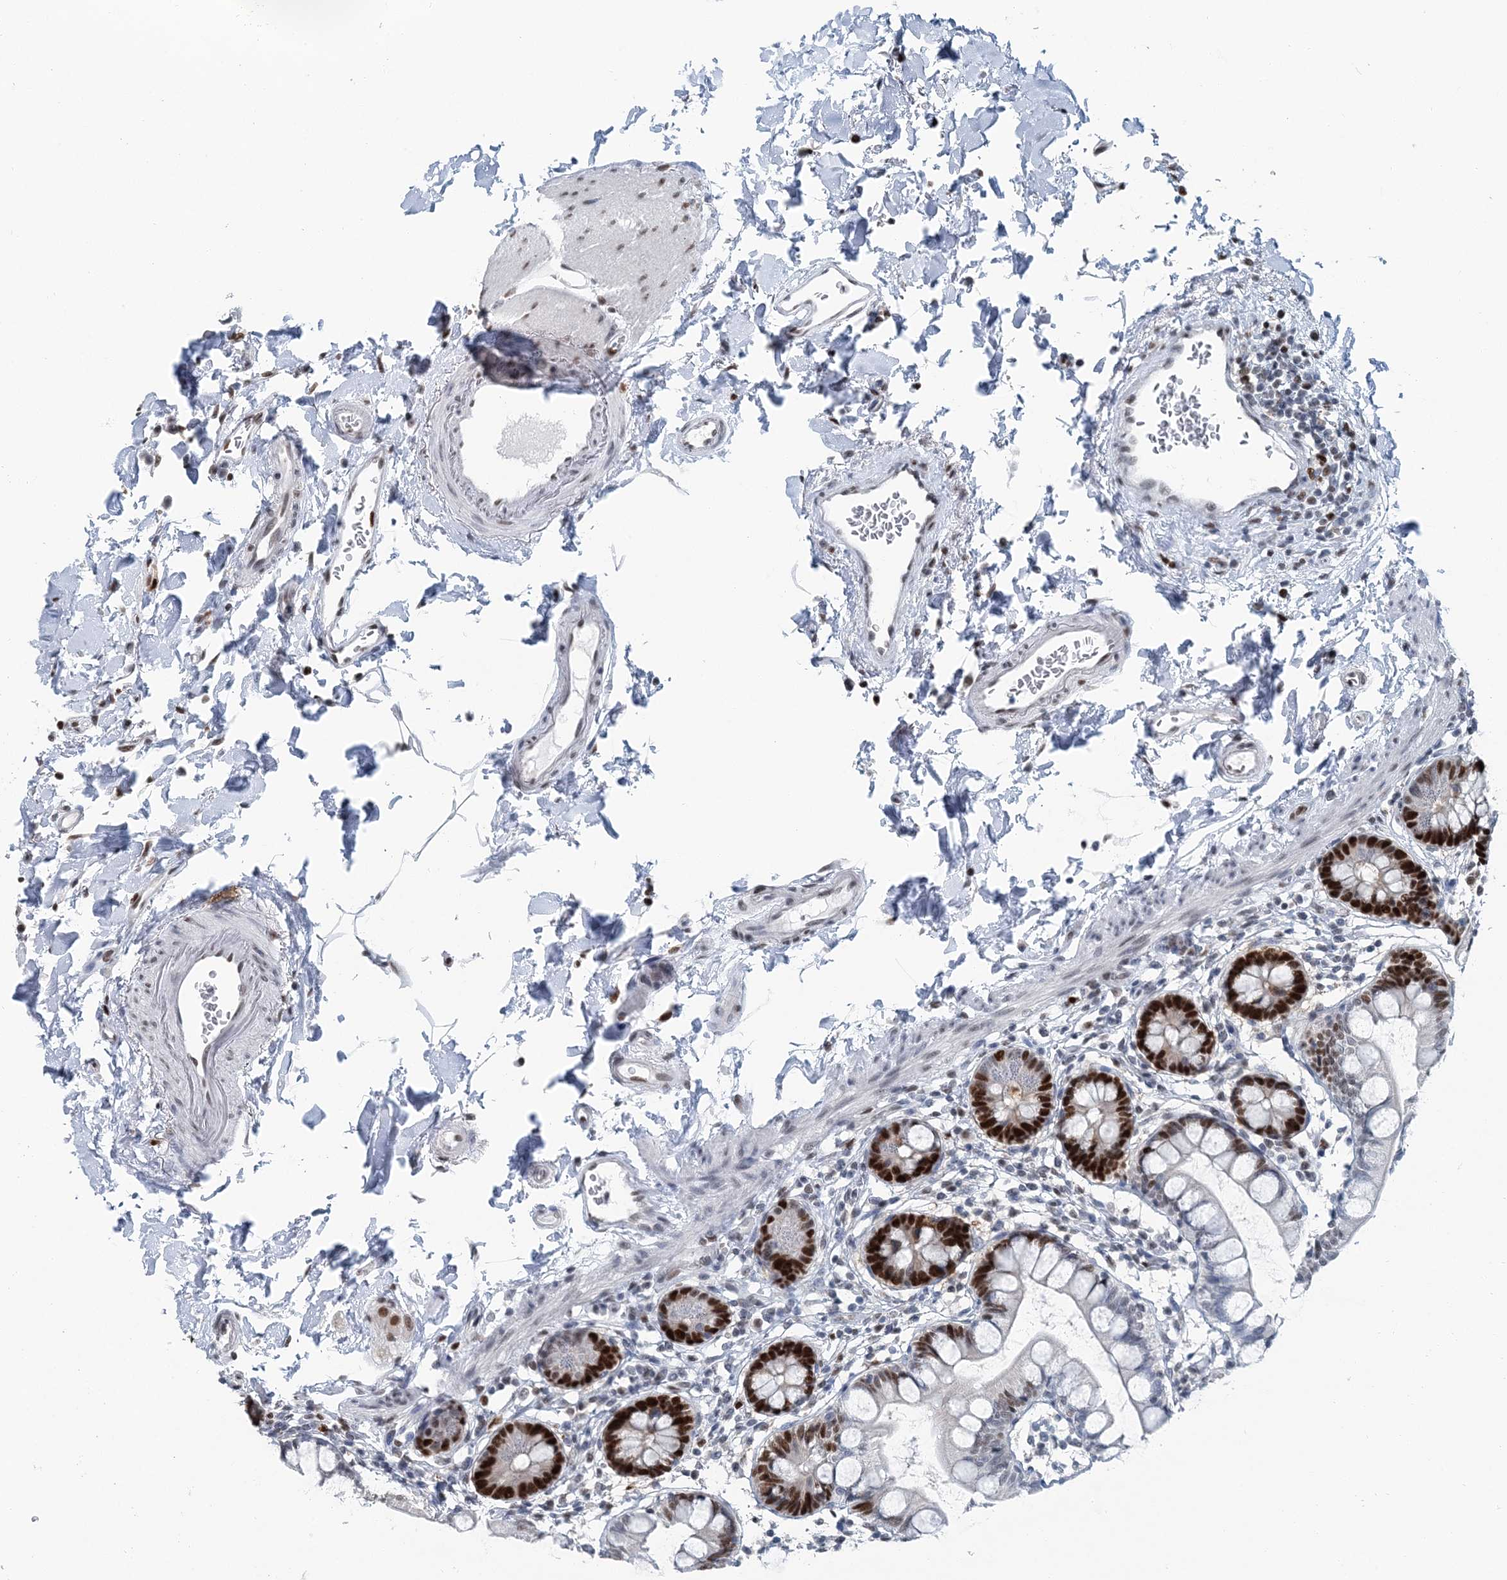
{"staining": {"intensity": "strong", "quantity": "25%-75%", "location": "nuclear"}, "tissue": "small intestine", "cell_type": "Glandular cells", "image_type": "normal", "snomed": [{"axis": "morphology", "description": "Normal tissue, NOS"}, {"axis": "topography", "description": "Small intestine"}], "caption": "Immunohistochemistry (IHC) micrograph of benign human small intestine stained for a protein (brown), which displays high levels of strong nuclear staining in about 25%-75% of glandular cells.", "gene": "HAT1", "patient": {"sex": "female", "age": 84}}